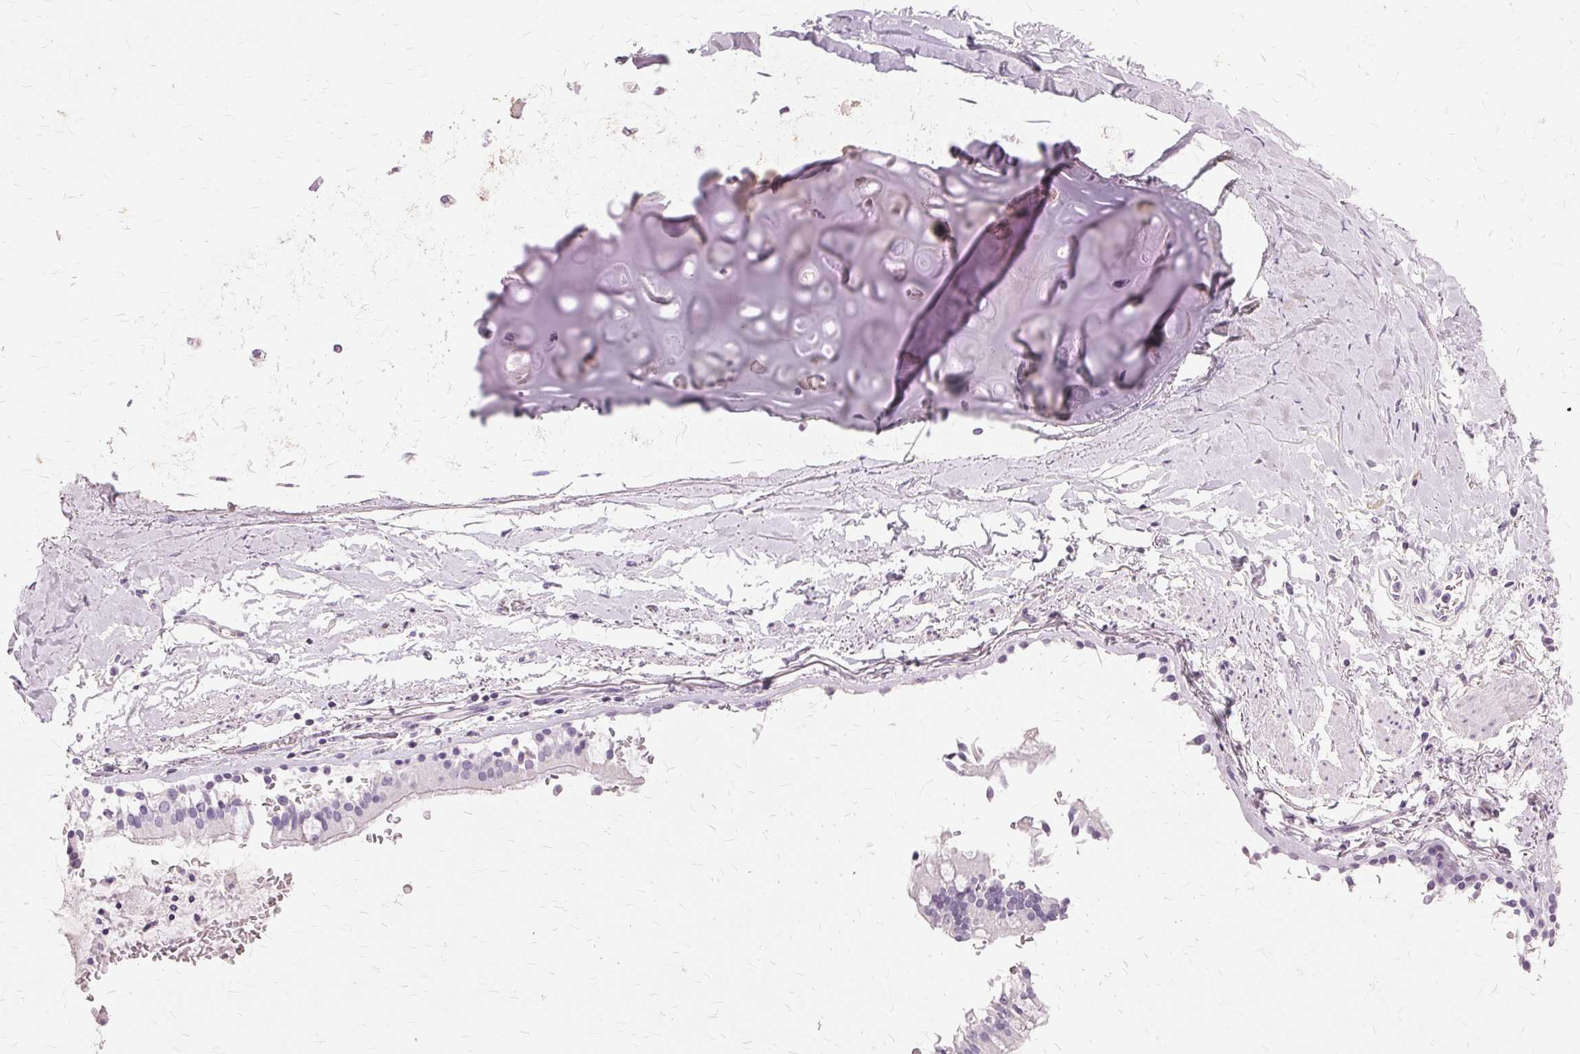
{"staining": {"intensity": "negative", "quantity": "none", "location": "none"}, "tissue": "soft tissue", "cell_type": "Chondrocytes", "image_type": "normal", "snomed": [{"axis": "morphology", "description": "Normal tissue, NOS"}, {"axis": "topography", "description": "Cartilage tissue"}, {"axis": "topography", "description": "Bronchus"}, {"axis": "topography", "description": "Peripheral nerve tissue"}], "caption": "Immunohistochemistry micrograph of normal soft tissue stained for a protein (brown), which exhibits no expression in chondrocytes. (DAB (3,3'-diaminobenzidine) IHC visualized using brightfield microscopy, high magnification).", "gene": "SLC45A3", "patient": {"sex": "male", "age": 67}}